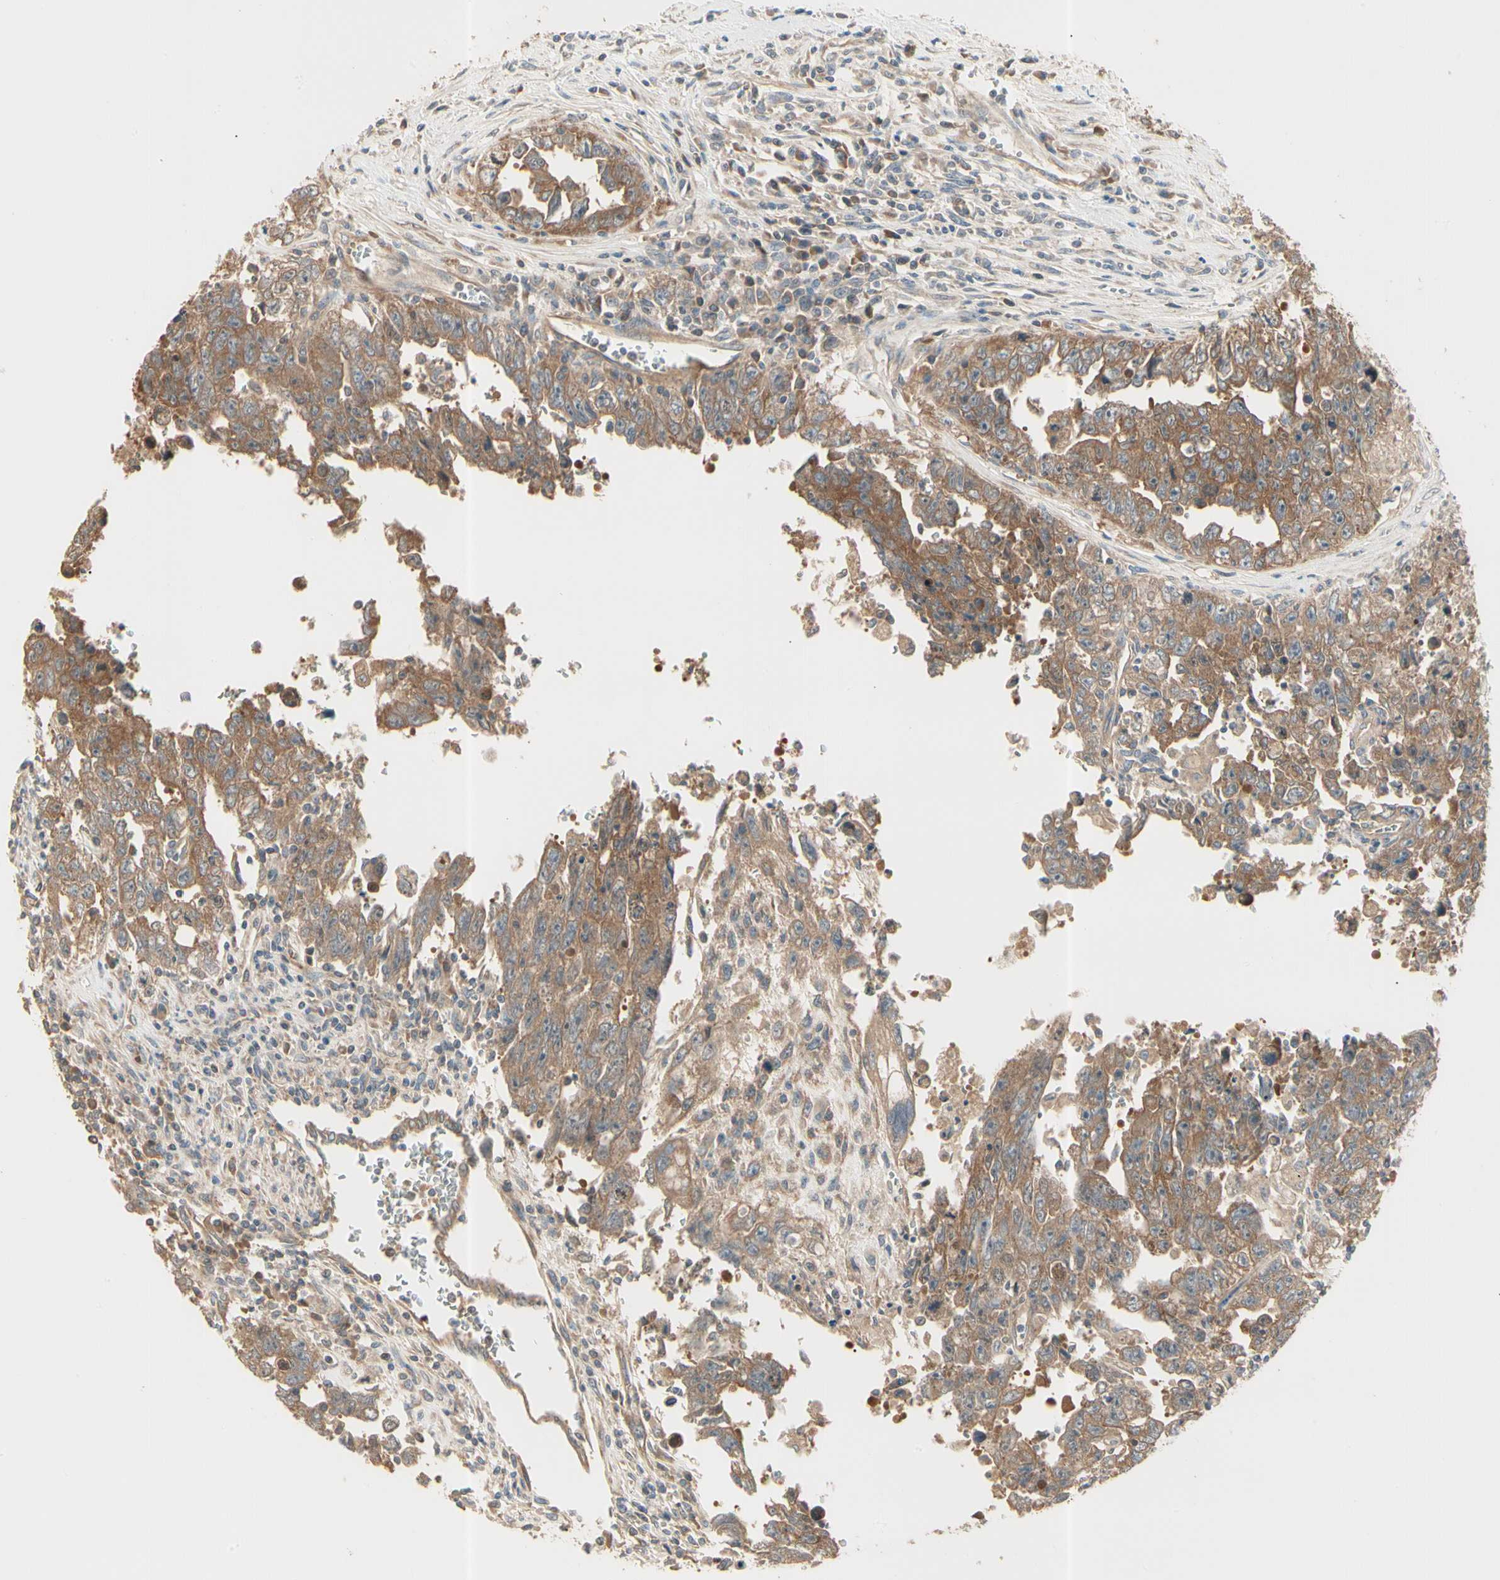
{"staining": {"intensity": "moderate", "quantity": ">75%", "location": "cytoplasmic/membranous"}, "tissue": "testis cancer", "cell_type": "Tumor cells", "image_type": "cancer", "snomed": [{"axis": "morphology", "description": "Carcinoma, Embryonal, NOS"}, {"axis": "topography", "description": "Testis"}], "caption": "There is medium levels of moderate cytoplasmic/membranous expression in tumor cells of testis cancer, as demonstrated by immunohistochemical staining (brown color).", "gene": "IRAG1", "patient": {"sex": "male", "age": 28}}